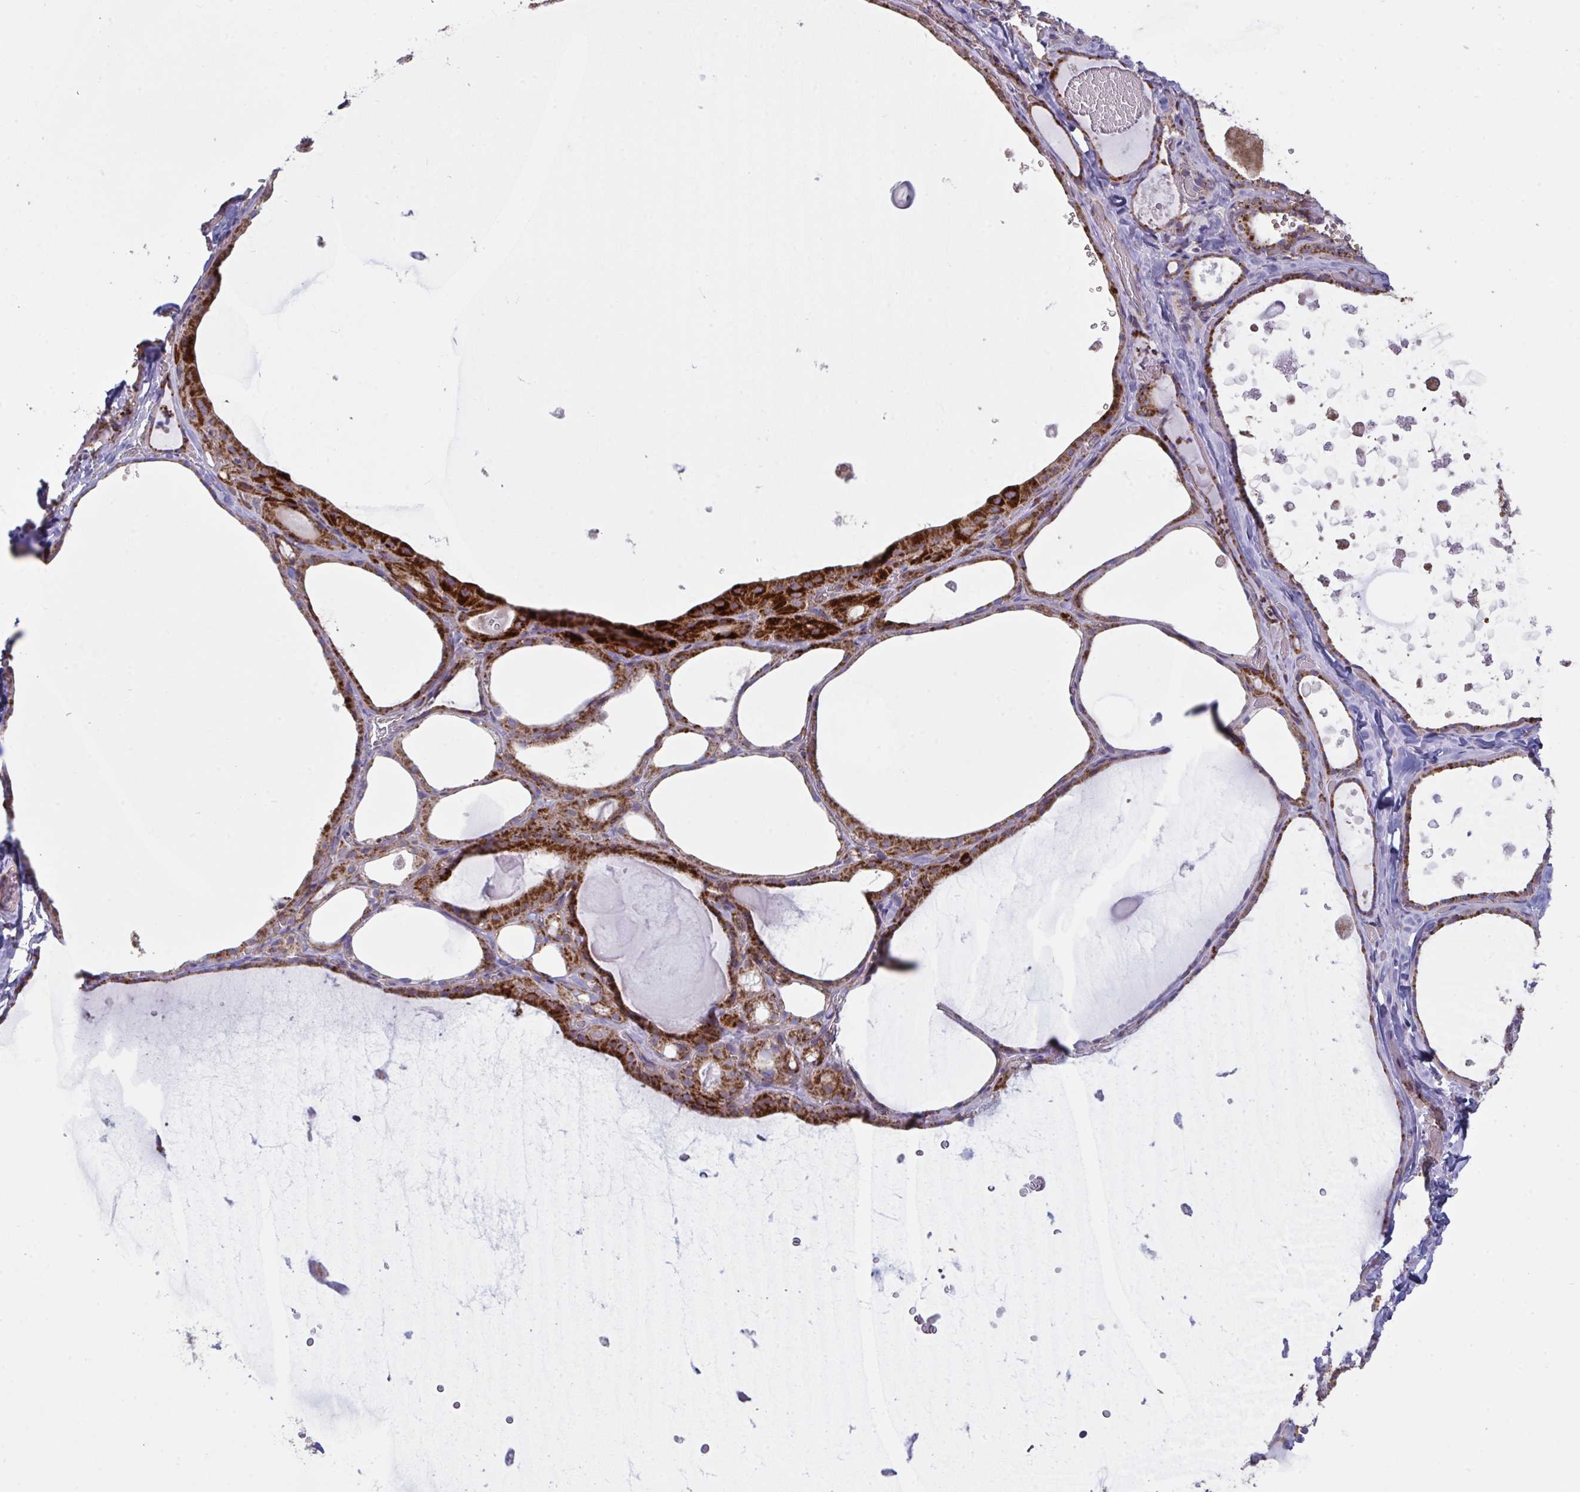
{"staining": {"intensity": "strong", "quantity": ">75%", "location": "cytoplasmic/membranous"}, "tissue": "thyroid gland", "cell_type": "Glandular cells", "image_type": "normal", "snomed": [{"axis": "morphology", "description": "Normal tissue, NOS"}, {"axis": "topography", "description": "Thyroid gland"}], "caption": "This photomicrograph displays IHC staining of unremarkable thyroid gland, with high strong cytoplasmic/membranous expression in approximately >75% of glandular cells.", "gene": "MICOS10", "patient": {"sex": "female", "age": 56}}